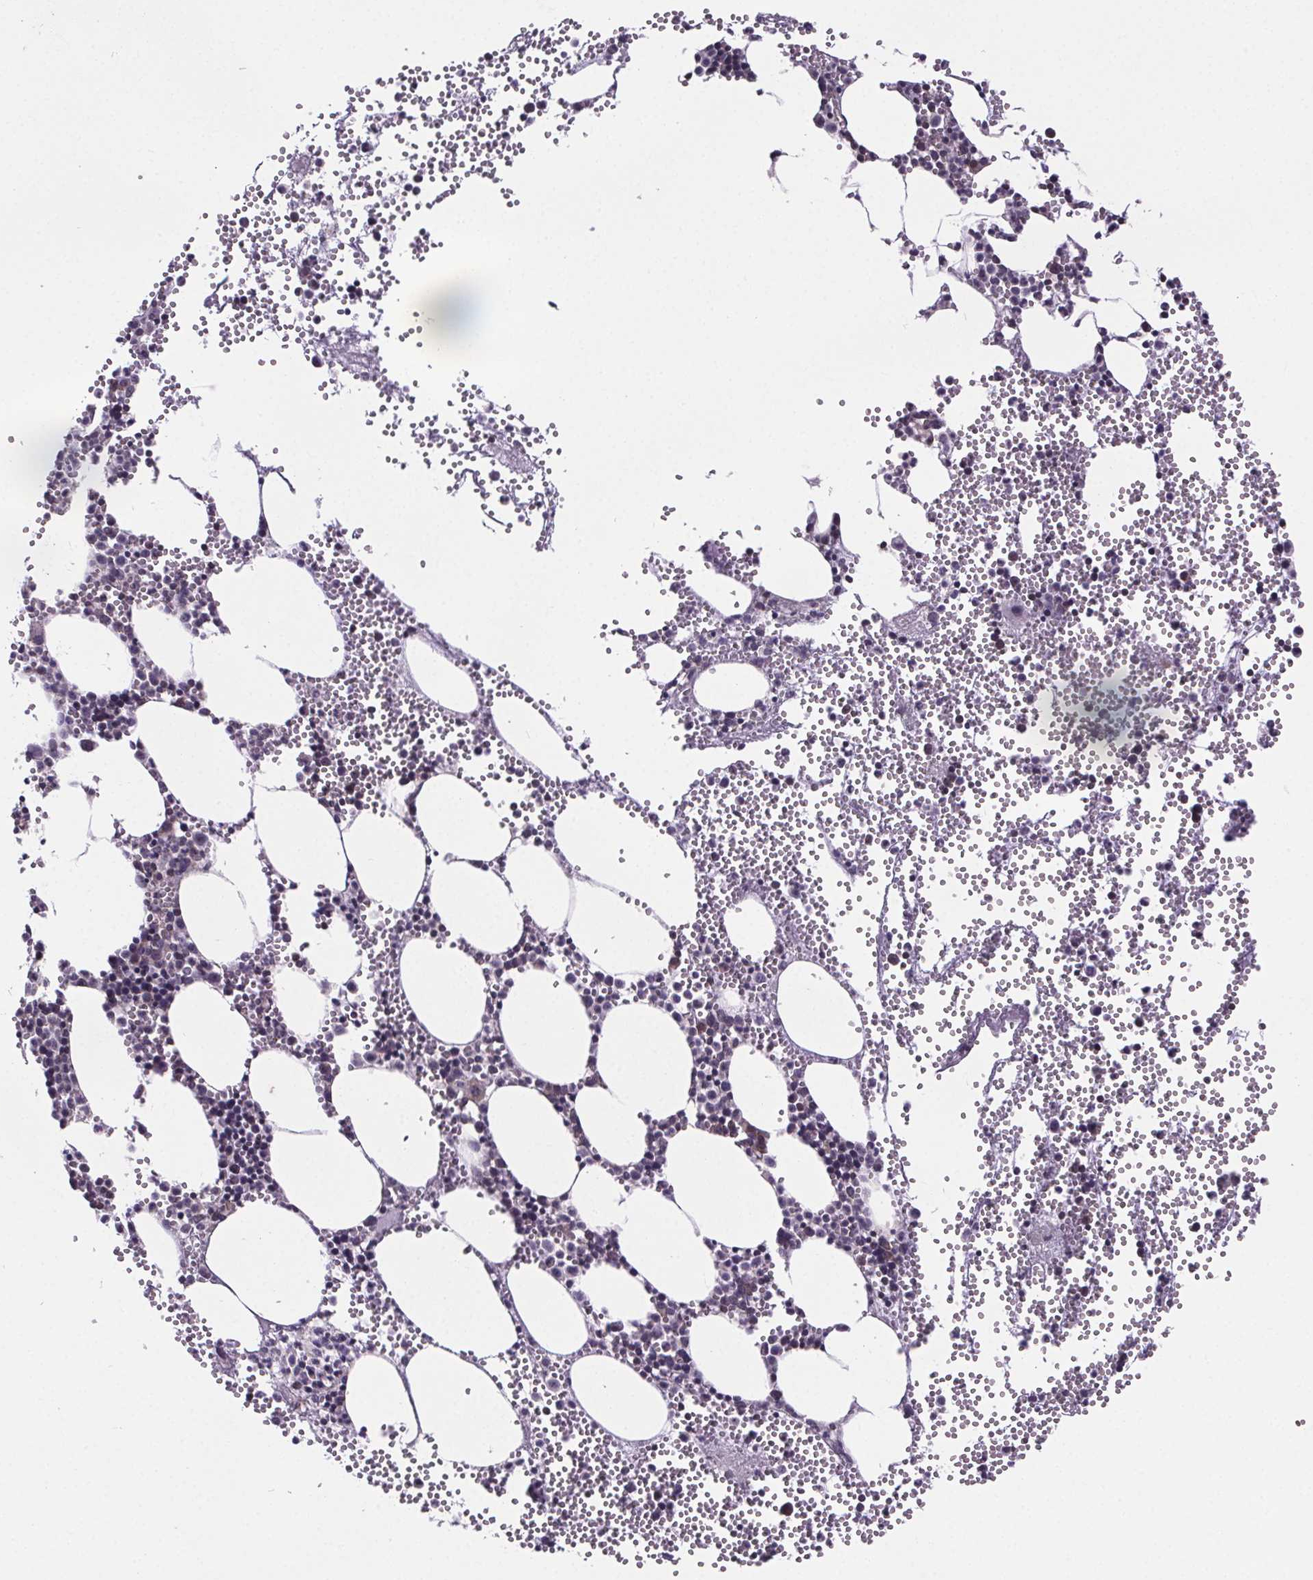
{"staining": {"intensity": "negative", "quantity": "none", "location": "none"}, "tissue": "bone marrow", "cell_type": "Hematopoietic cells", "image_type": "normal", "snomed": [{"axis": "morphology", "description": "Normal tissue, NOS"}, {"axis": "topography", "description": "Bone marrow"}], "caption": "DAB (3,3'-diaminobenzidine) immunohistochemical staining of normal human bone marrow displays no significant expression in hematopoietic cells. Nuclei are stained in blue.", "gene": "TTC12", "patient": {"sex": "male", "age": 89}}